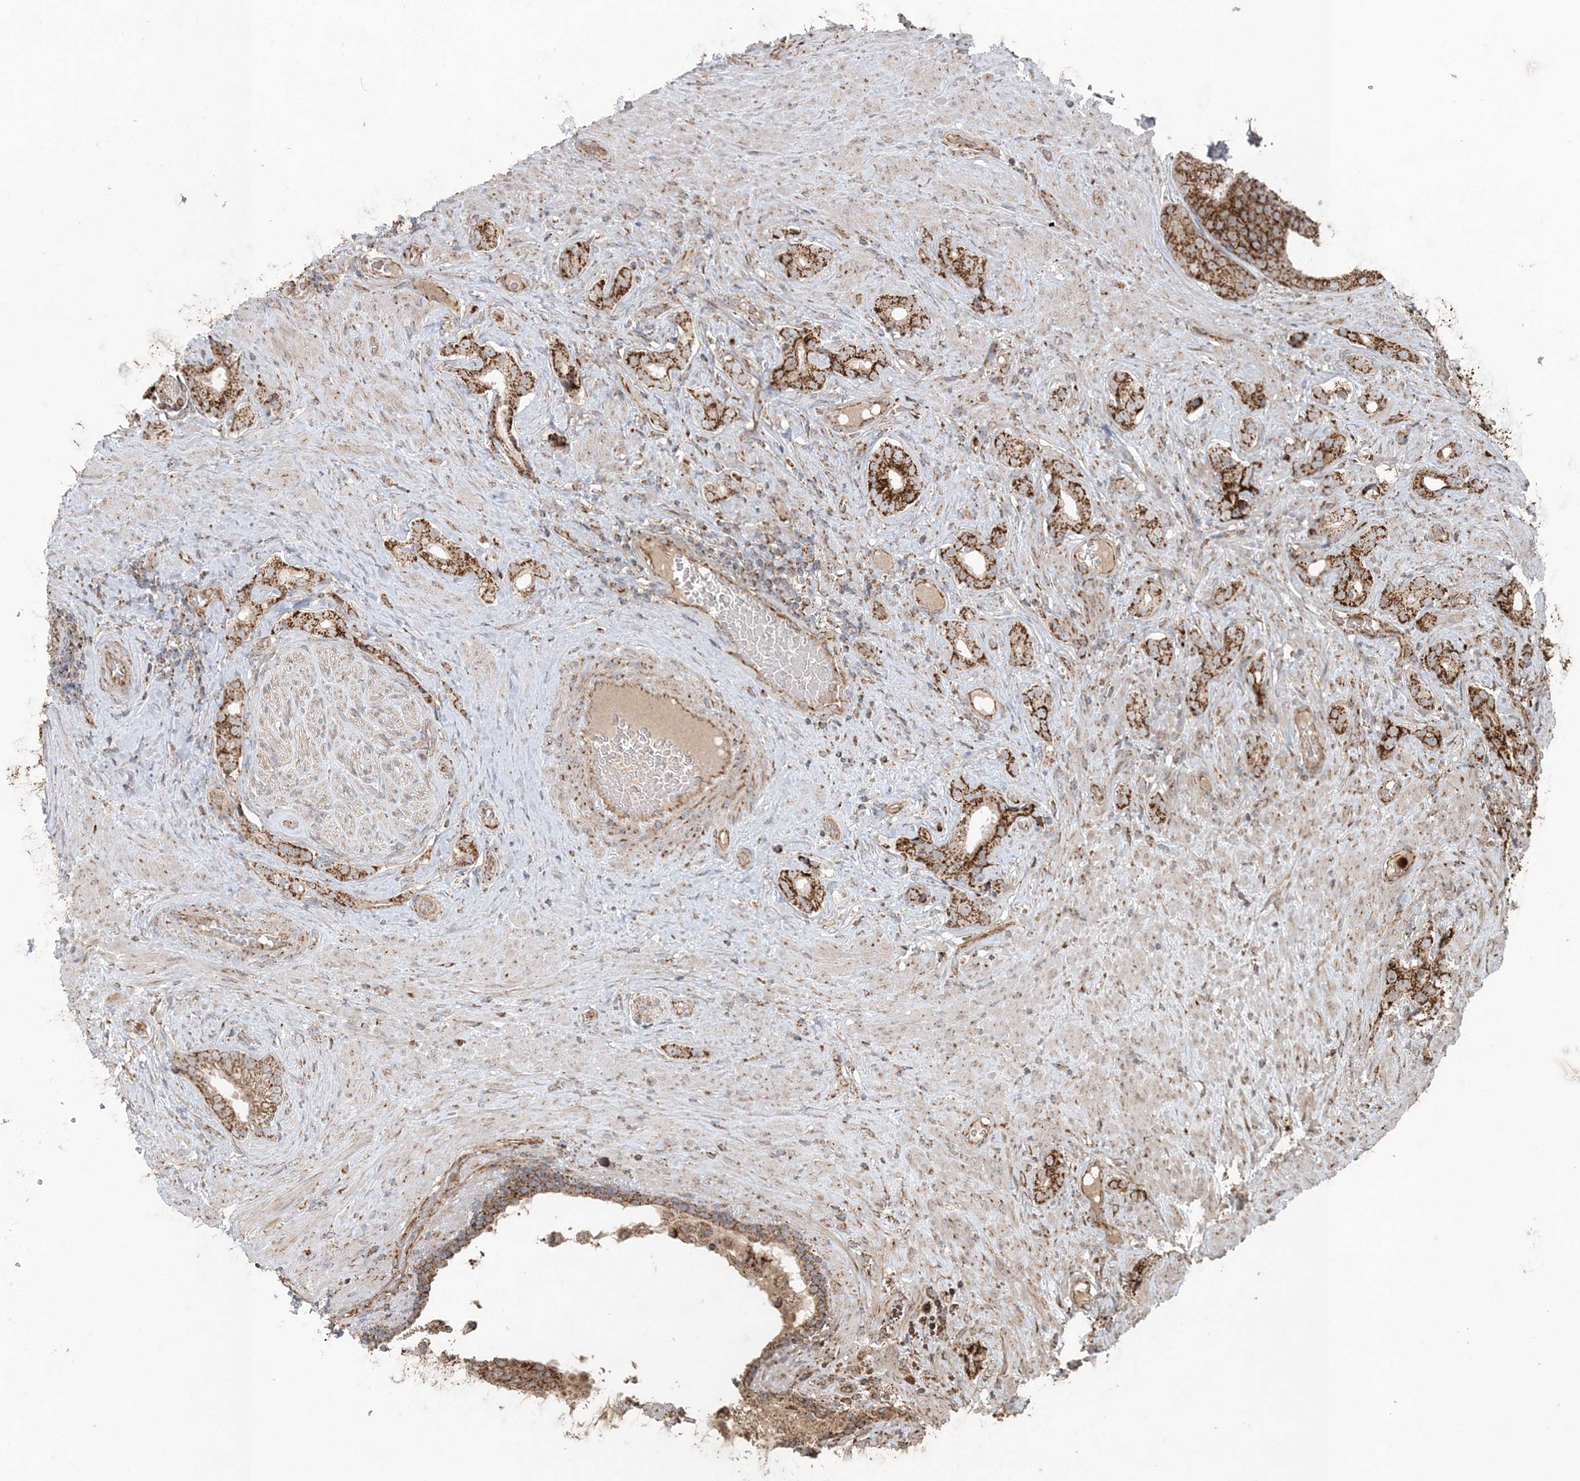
{"staining": {"intensity": "strong", "quantity": ">75%", "location": "cytoplasmic/membranous"}, "tissue": "prostate cancer", "cell_type": "Tumor cells", "image_type": "cancer", "snomed": [{"axis": "morphology", "description": "Adenocarcinoma, Low grade"}, {"axis": "topography", "description": "Prostate"}], "caption": "A brown stain labels strong cytoplasmic/membranous staining of a protein in human prostate cancer (low-grade adenocarcinoma) tumor cells.", "gene": "LRPPRC", "patient": {"sex": "male", "age": 71}}